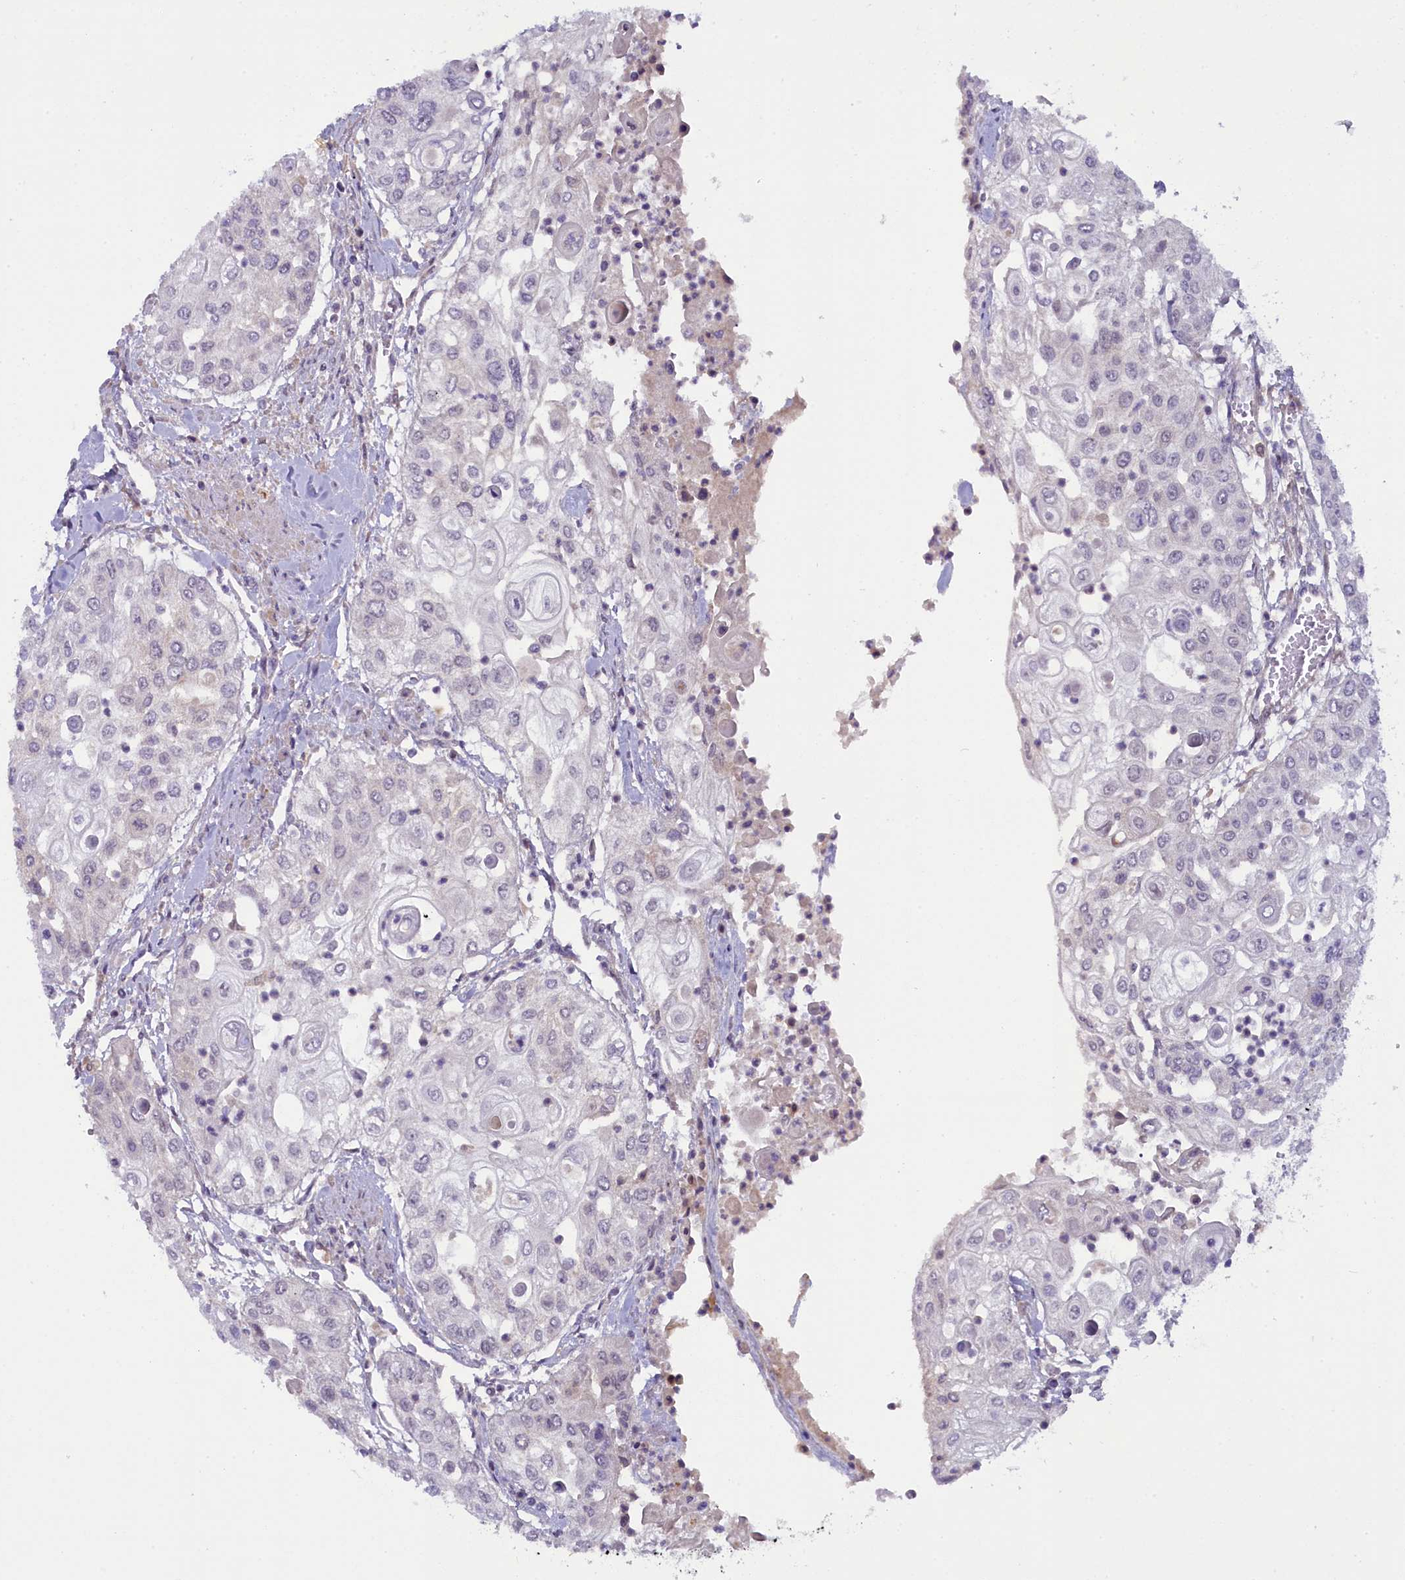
{"staining": {"intensity": "negative", "quantity": "none", "location": "none"}, "tissue": "urothelial cancer", "cell_type": "Tumor cells", "image_type": "cancer", "snomed": [{"axis": "morphology", "description": "Urothelial carcinoma, High grade"}, {"axis": "topography", "description": "Urinary bladder"}], "caption": "Urothelial cancer was stained to show a protein in brown. There is no significant staining in tumor cells.", "gene": "CRAMP1", "patient": {"sex": "female", "age": 79}}